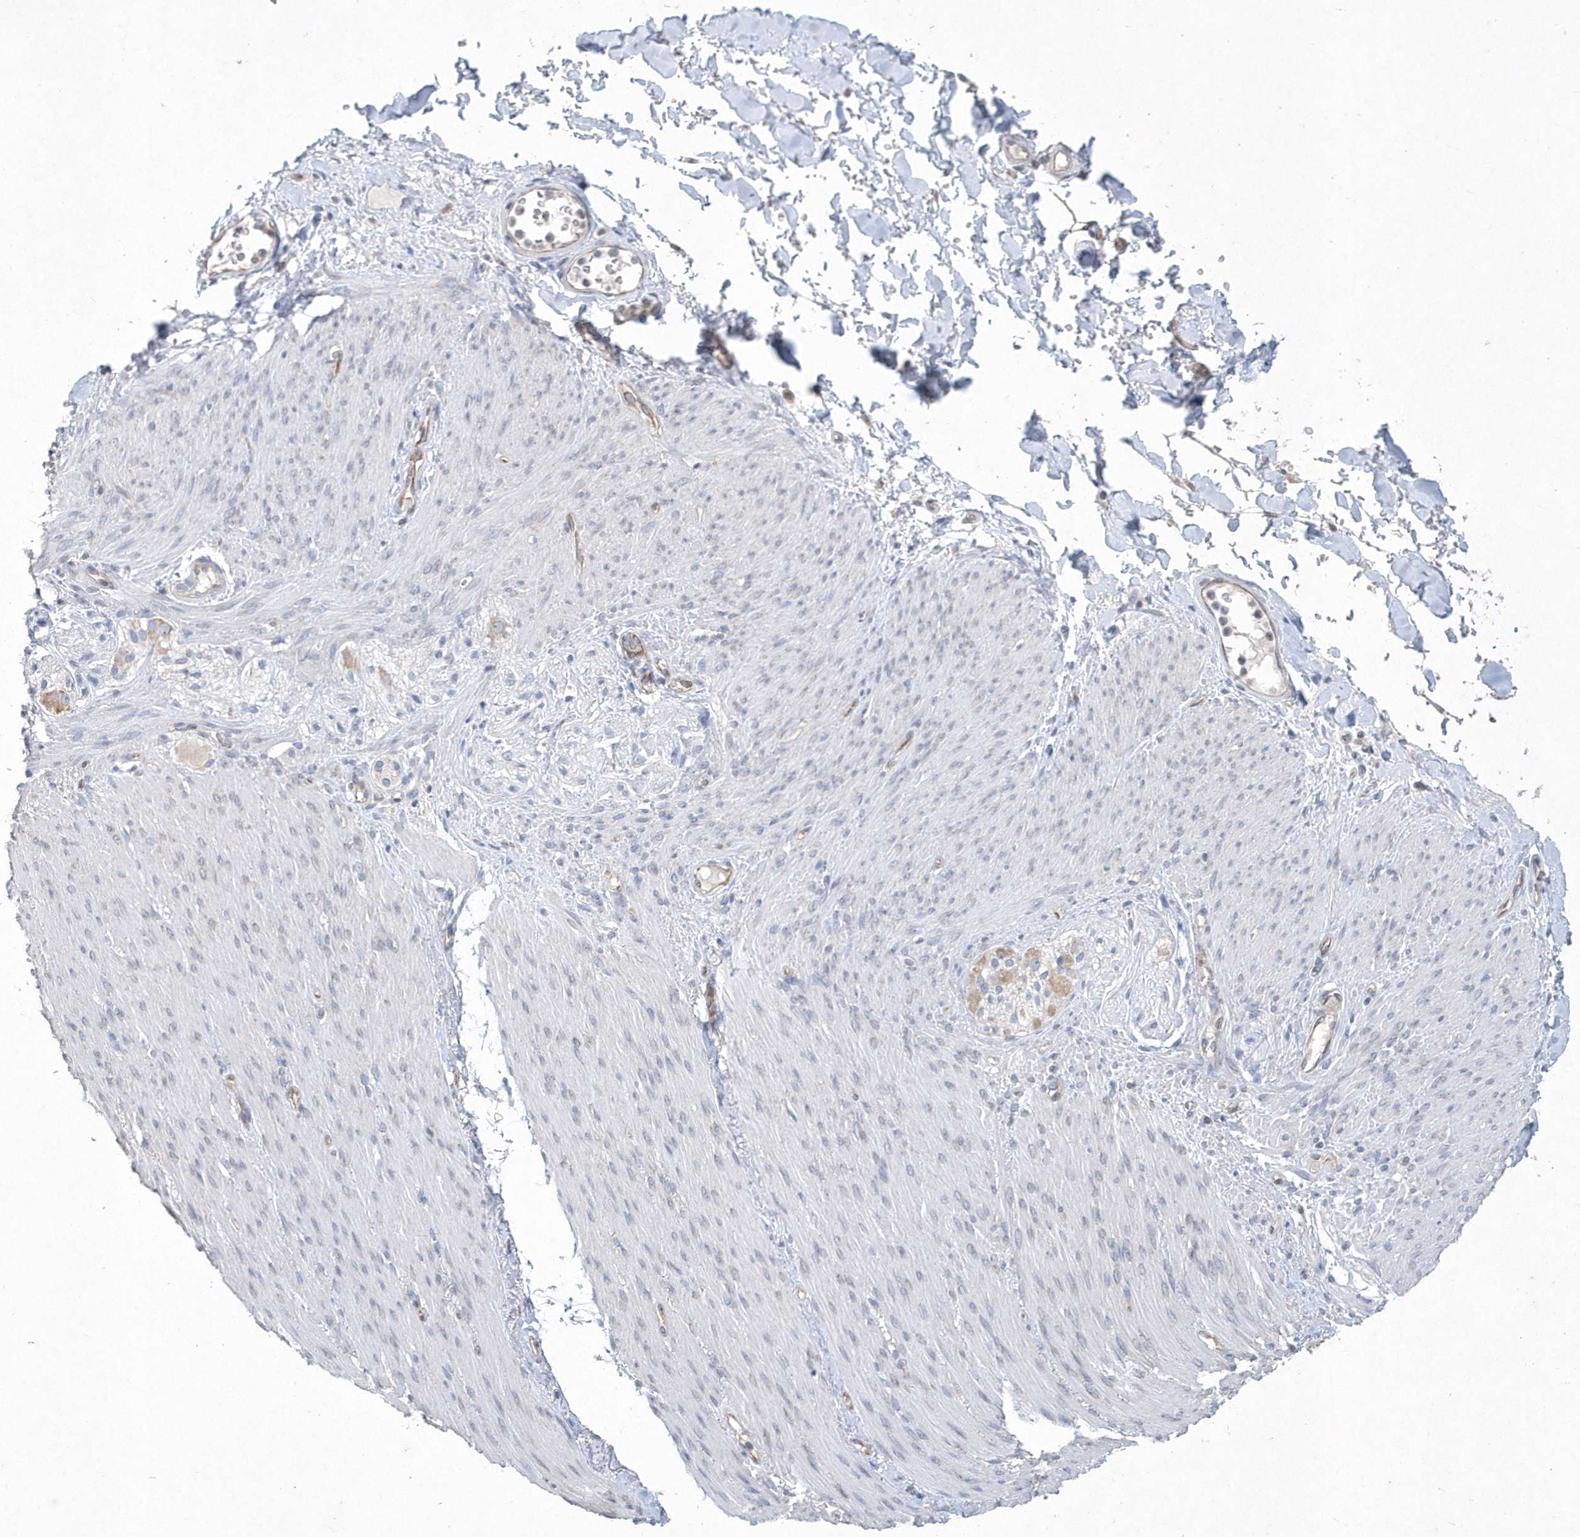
{"staining": {"intensity": "negative", "quantity": "none", "location": "none"}, "tissue": "adipose tissue", "cell_type": "Adipocytes", "image_type": "normal", "snomed": [{"axis": "morphology", "description": "Normal tissue, NOS"}, {"axis": "topography", "description": "Colon"}, {"axis": "topography", "description": "Peripheral nerve tissue"}], "caption": "The photomicrograph reveals no staining of adipocytes in unremarkable adipose tissue.", "gene": "DGAT1", "patient": {"sex": "female", "age": 61}}